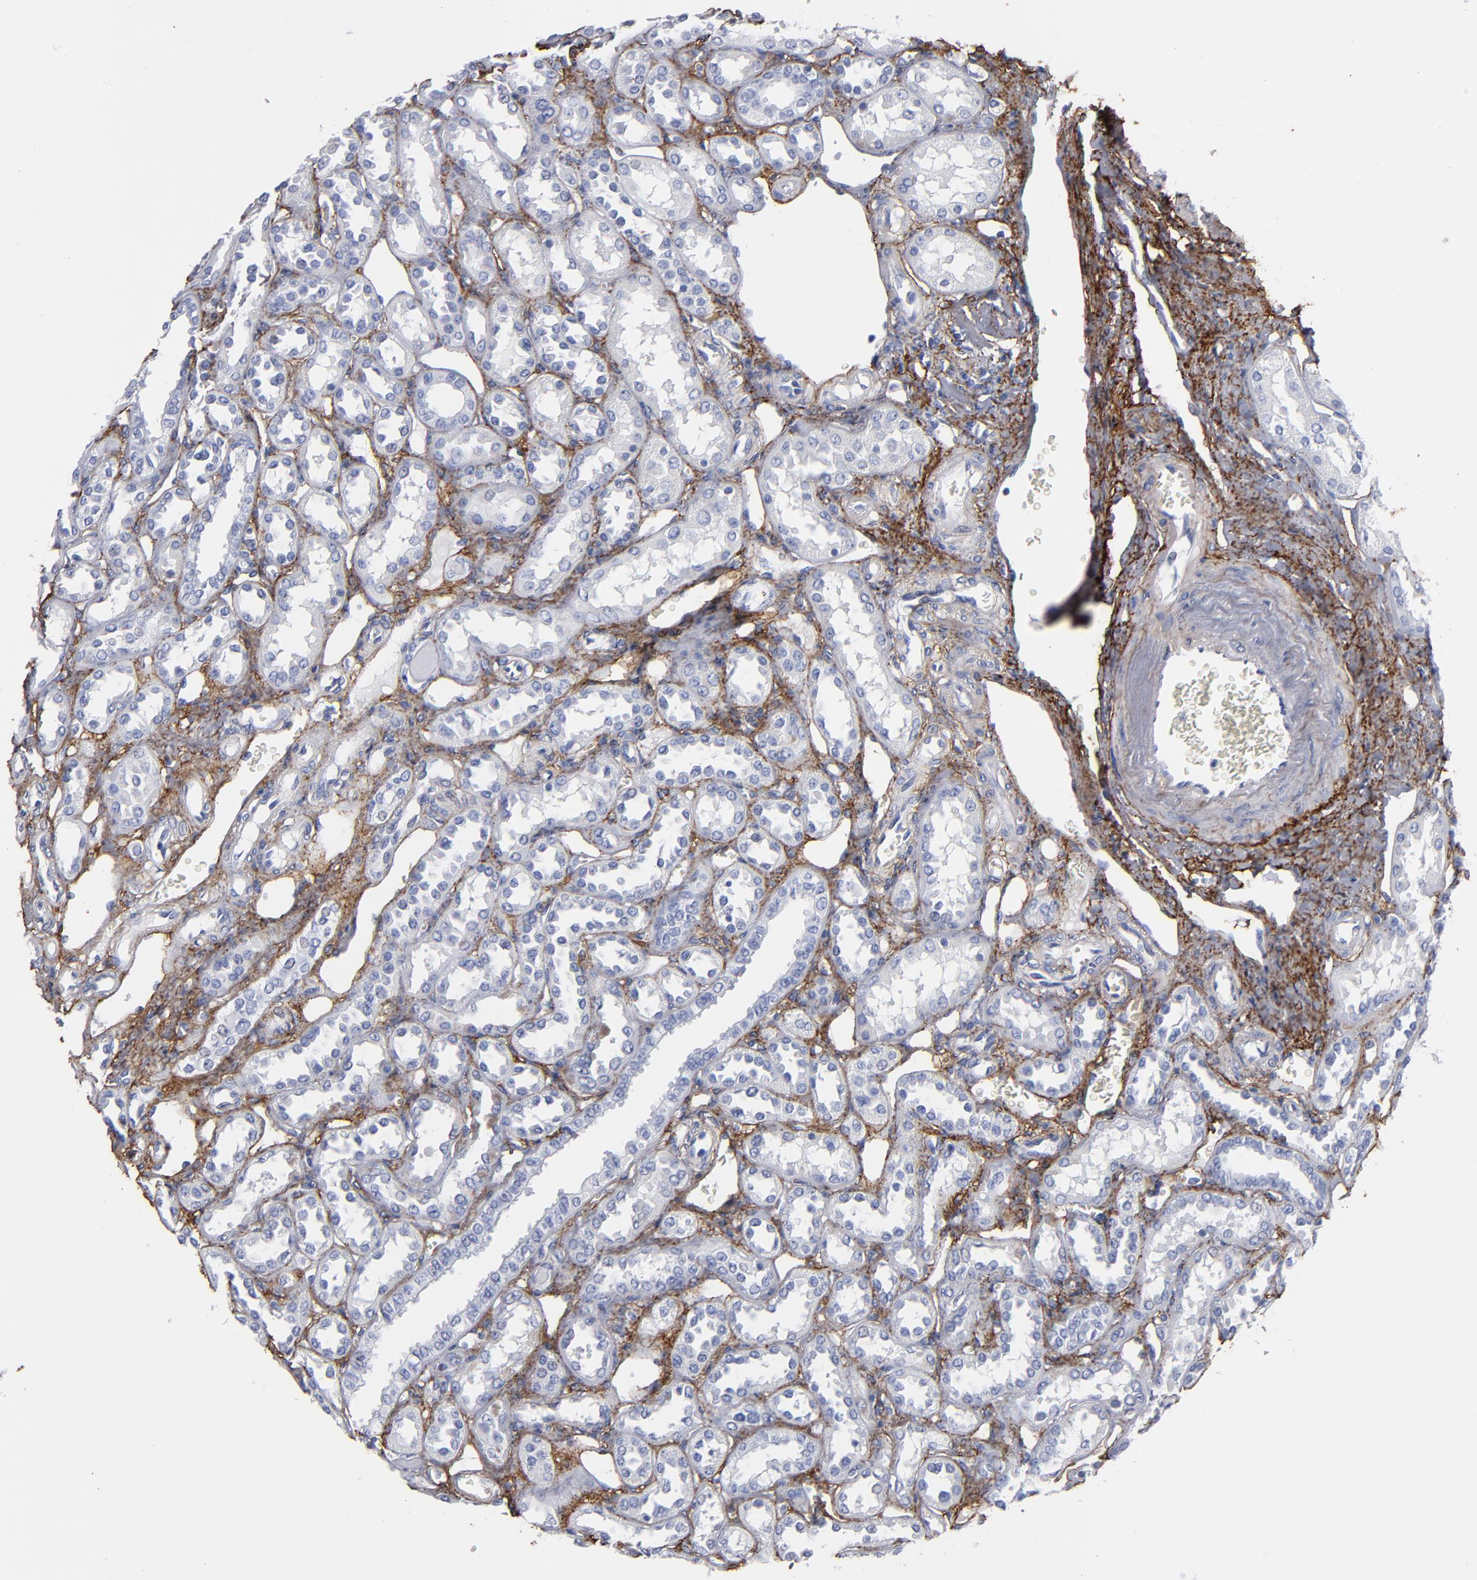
{"staining": {"intensity": "negative", "quantity": "none", "location": "none"}, "tissue": "kidney", "cell_type": "Cells in glomeruli", "image_type": "normal", "snomed": [{"axis": "morphology", "description": "Normal tissue, NOS"}, {"axis": "topography", "description": "Kidney"}], "caption": "The image displays no staining of cells in glomeruli in unremarkable kidney. The staining is performed using DAB (3,3'-diaminobenzidine) brown chromogen with nuclei counter-stained in using hematoxylin.", "gene": "EMILIN1", "patient": {"sex": "female", "age": 52}}